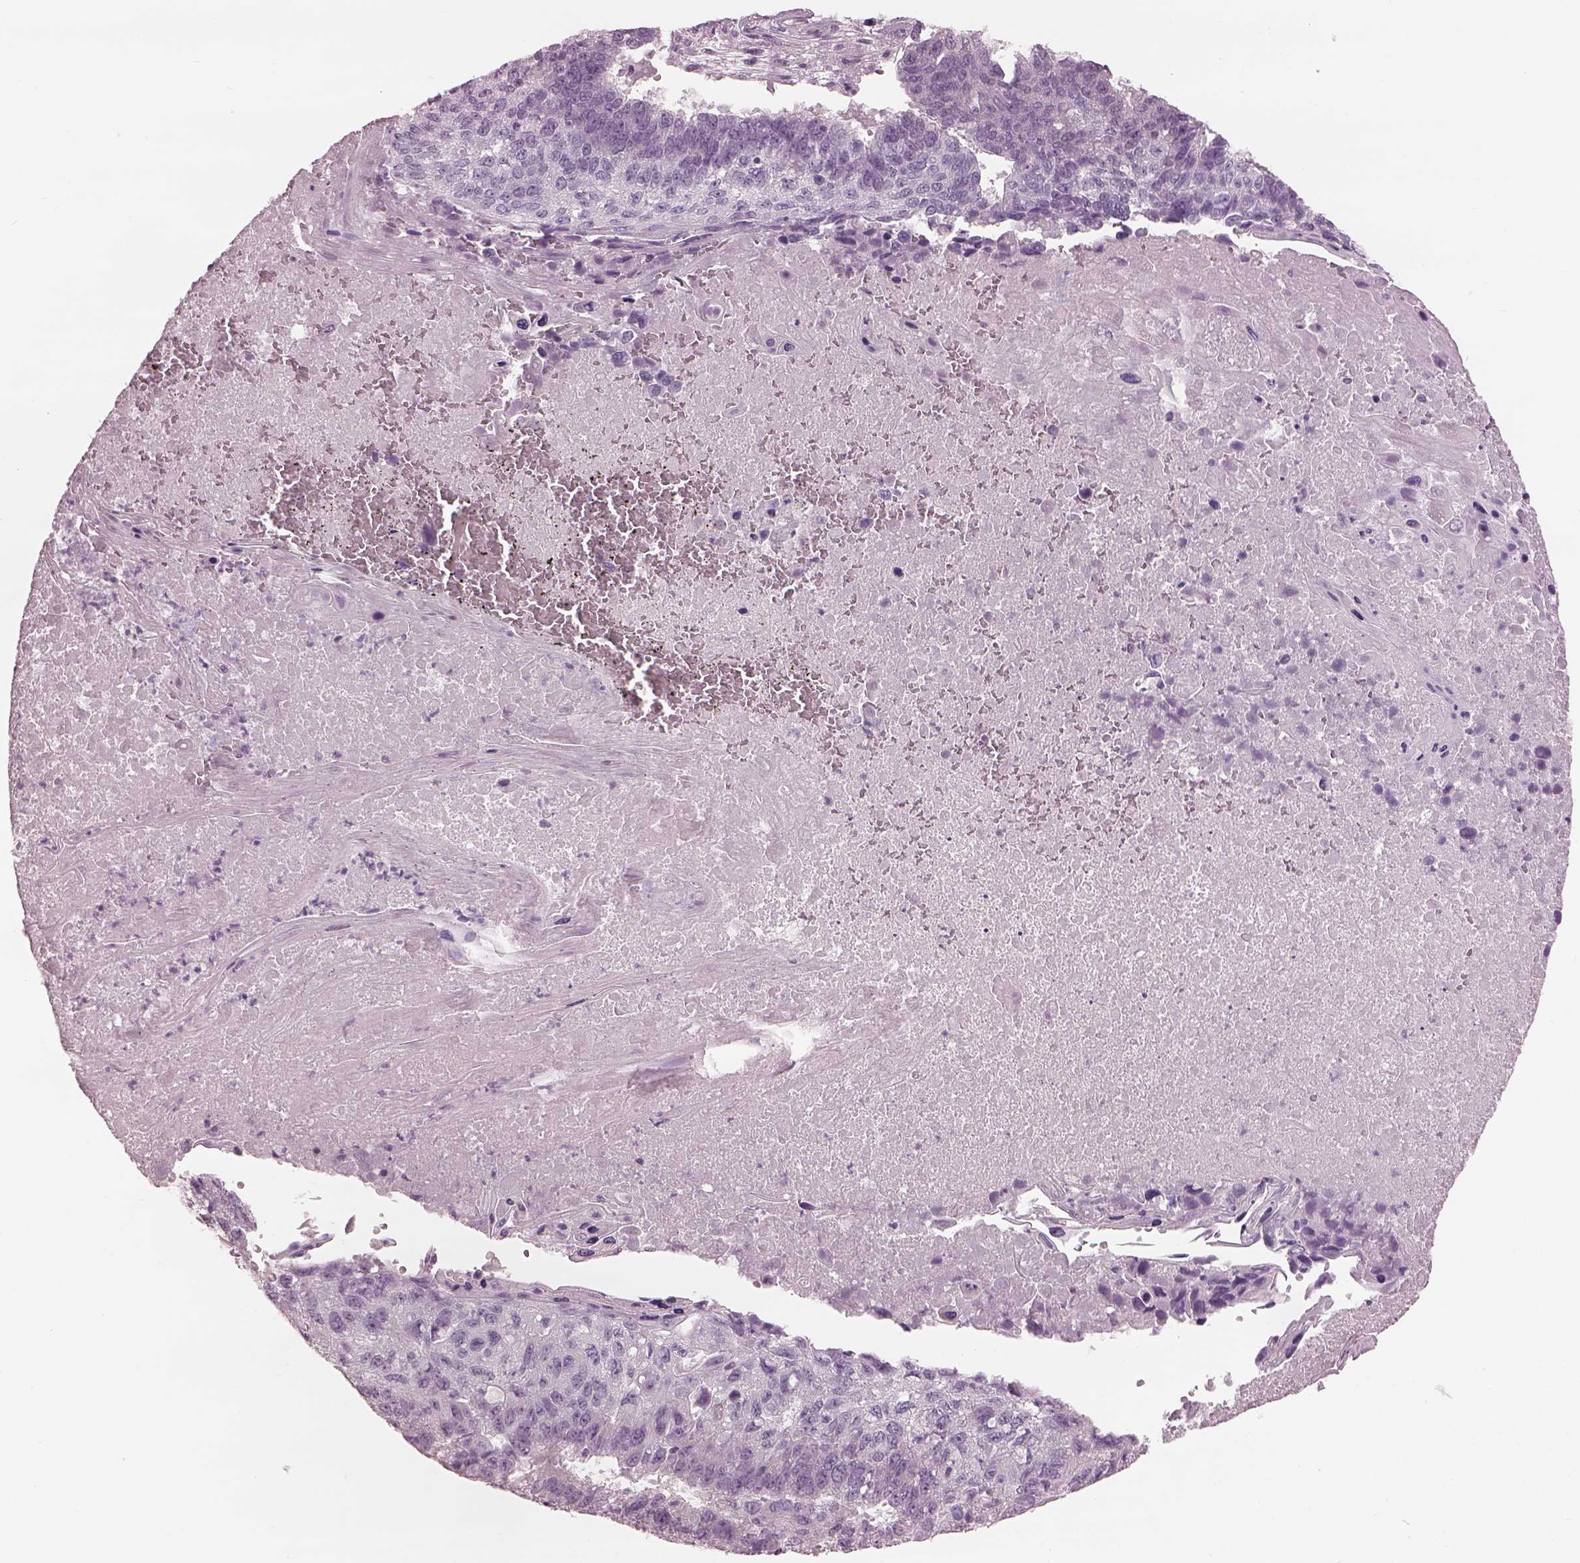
{"staining": {"intensity": "negative", "quantity": "none", "location": "none"}, "tissue": "lung cancer", "cell_type": "Tumor cells", "image_type": "cancer", "snomed": [{"axis": "morphology", "description": "Squamous cell carcinoma, NOS"}, {"axis": "topography", "description": "Lung"}], "caption": "This is an immunohistochemistry (IHC) micrograph of squamous cell carcinoma (lung). There is no staining in tumor cells.", "gene": "PACRG", "patient": {"sex": "male", "age": 73}}